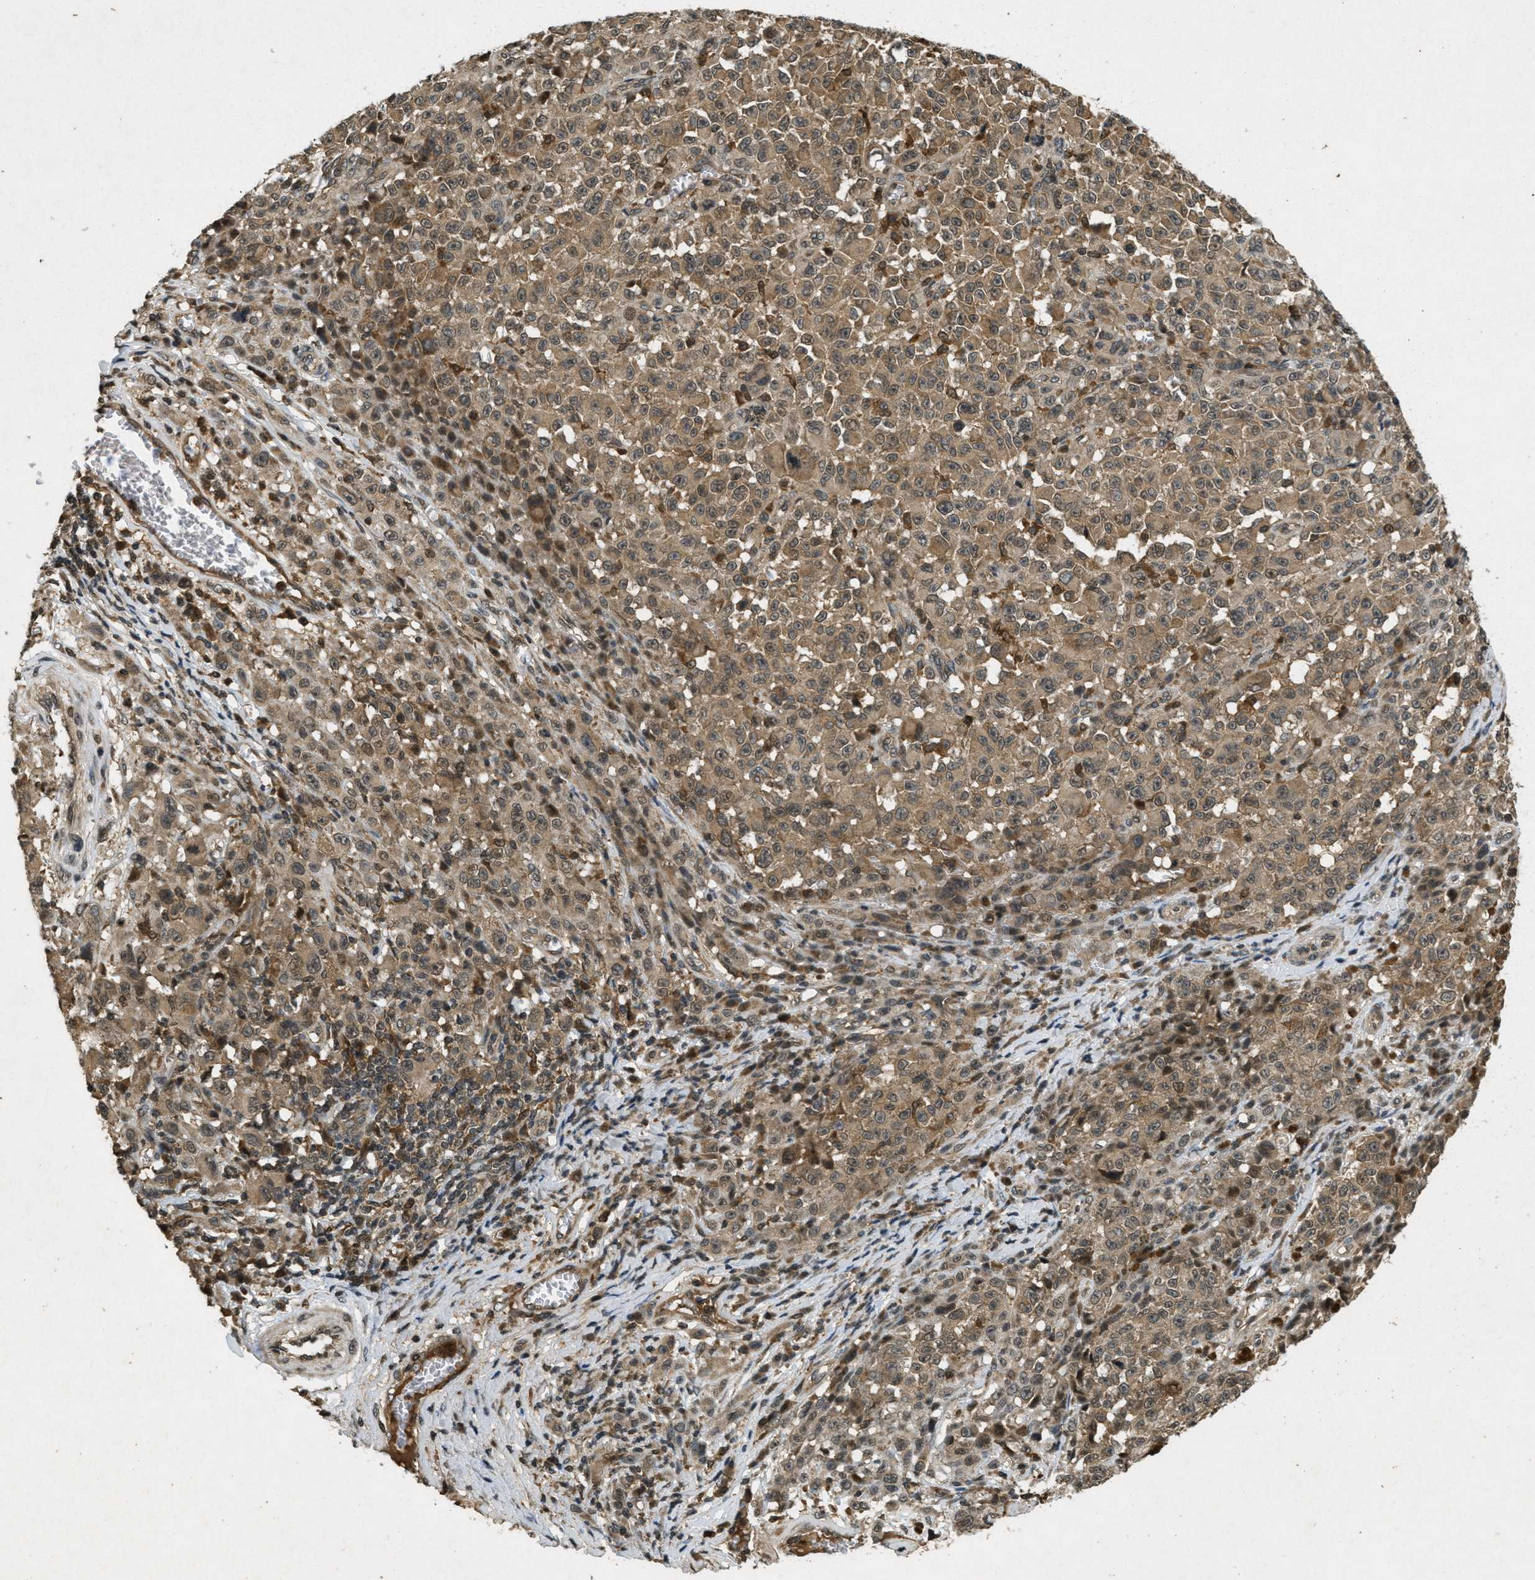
{"staining": {"intensity": "moderate", "quantity": ">75%", "location": "cytoplasmic/membranous"}, "tissue": "melanoma", "cell_type": "Tumor cells", "image_type": "cancer", "snomed": [{"axis": "morphology", "description": "Malignant melanoma, NOS"}, {"axis": "topography", "description": "Skin"}], "caption": "A brown stain highlights moderate cytoplasmic/membranous positivity of a protein in malignant melanoma tumor cells. Immunohistochemistry stains the protein in brown and the nuclei are stained blue.", "gene": "ATG7", "patient": {"sex": "female", "age": 82}}